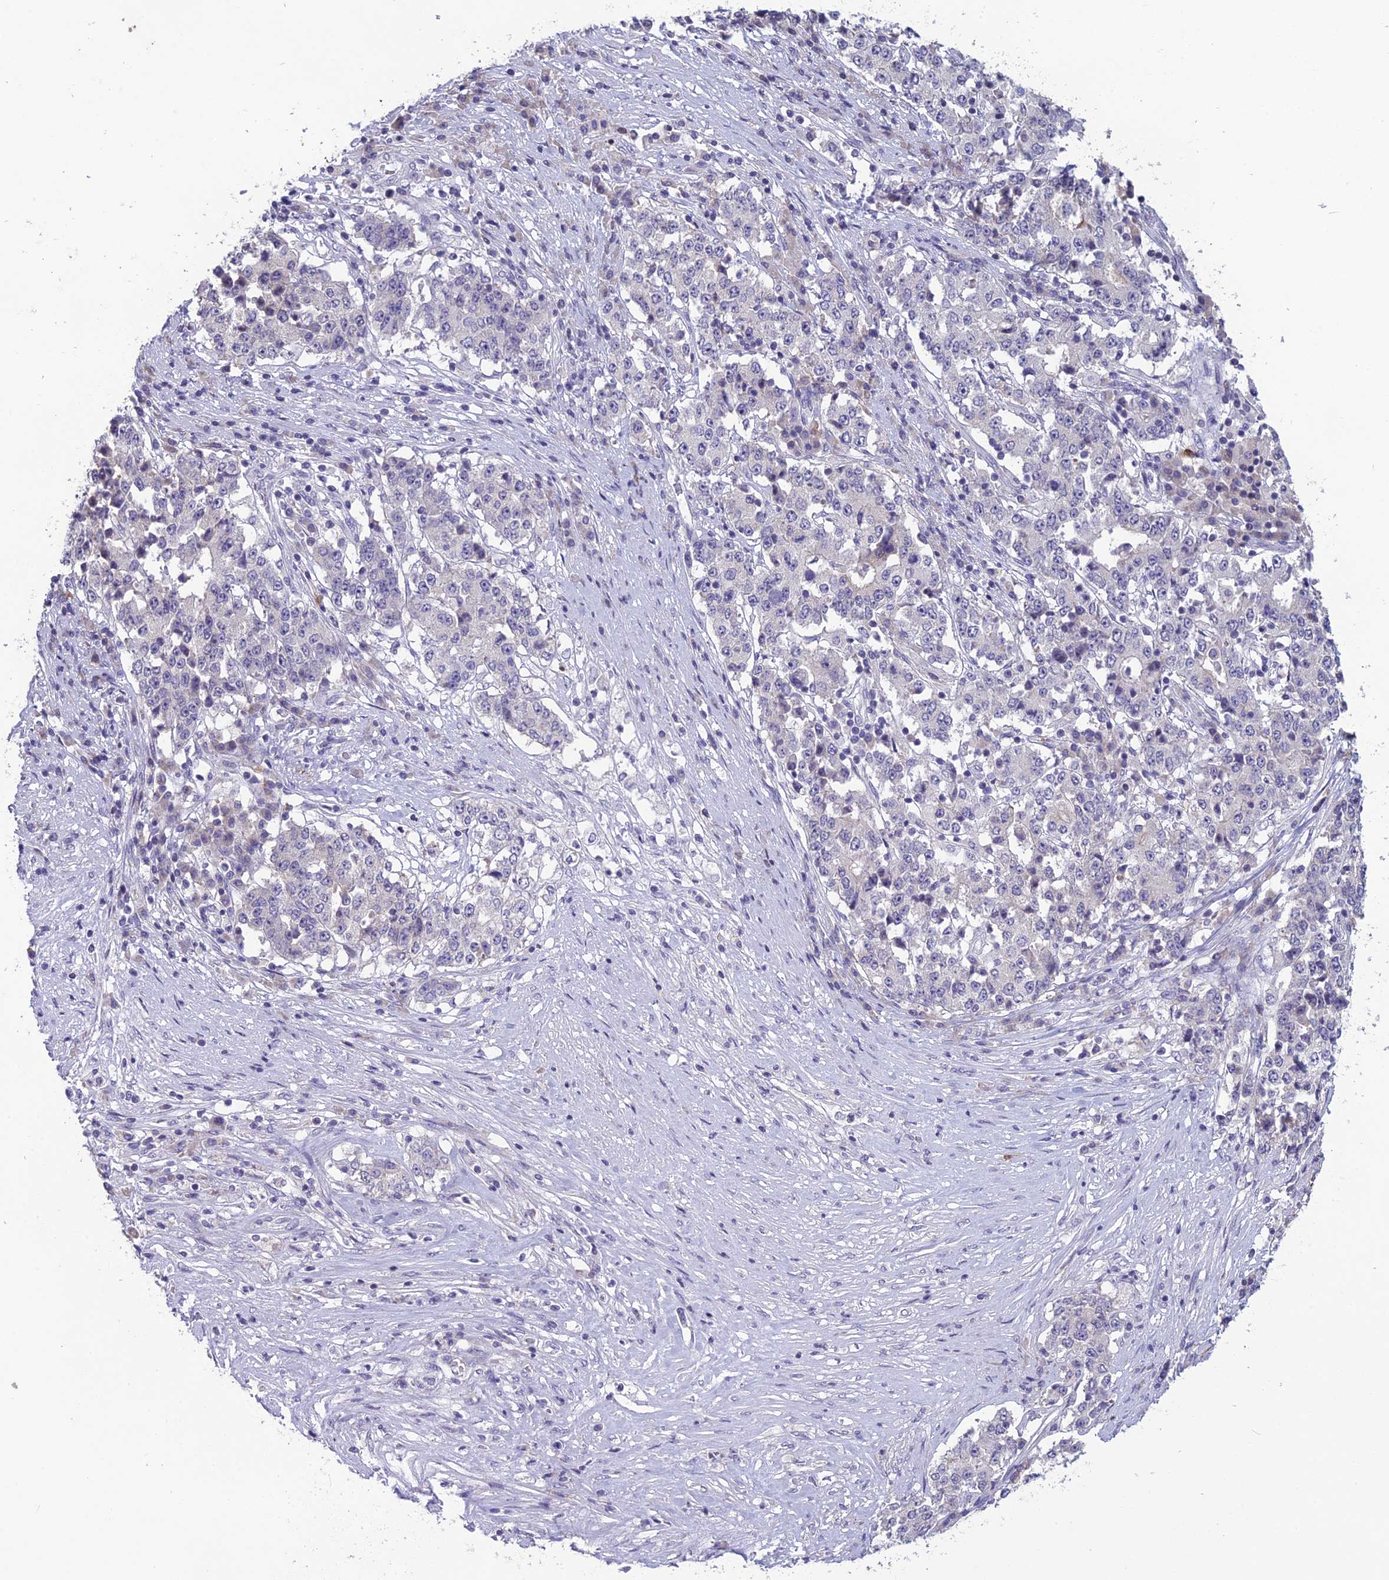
{"staining": {"intensity": "negative", "quantity": "none", "location": "none"}, "tissue": "stomach cancer", "cell_type": "Tumor cells", "image_type": "cancer", "snomed": [{"axis": "morphology", "description": "Adenocarcinoma, NOS"}, {"axis": "topography", "description": "Stomach"}], "caption": "Immunohistochemical staining of human stomach cancer (adenocarcinoma) shows no significant positivity in tumor cells.", "gene": "TMEM134", "patient": {"sex": "male", "age": 59}}